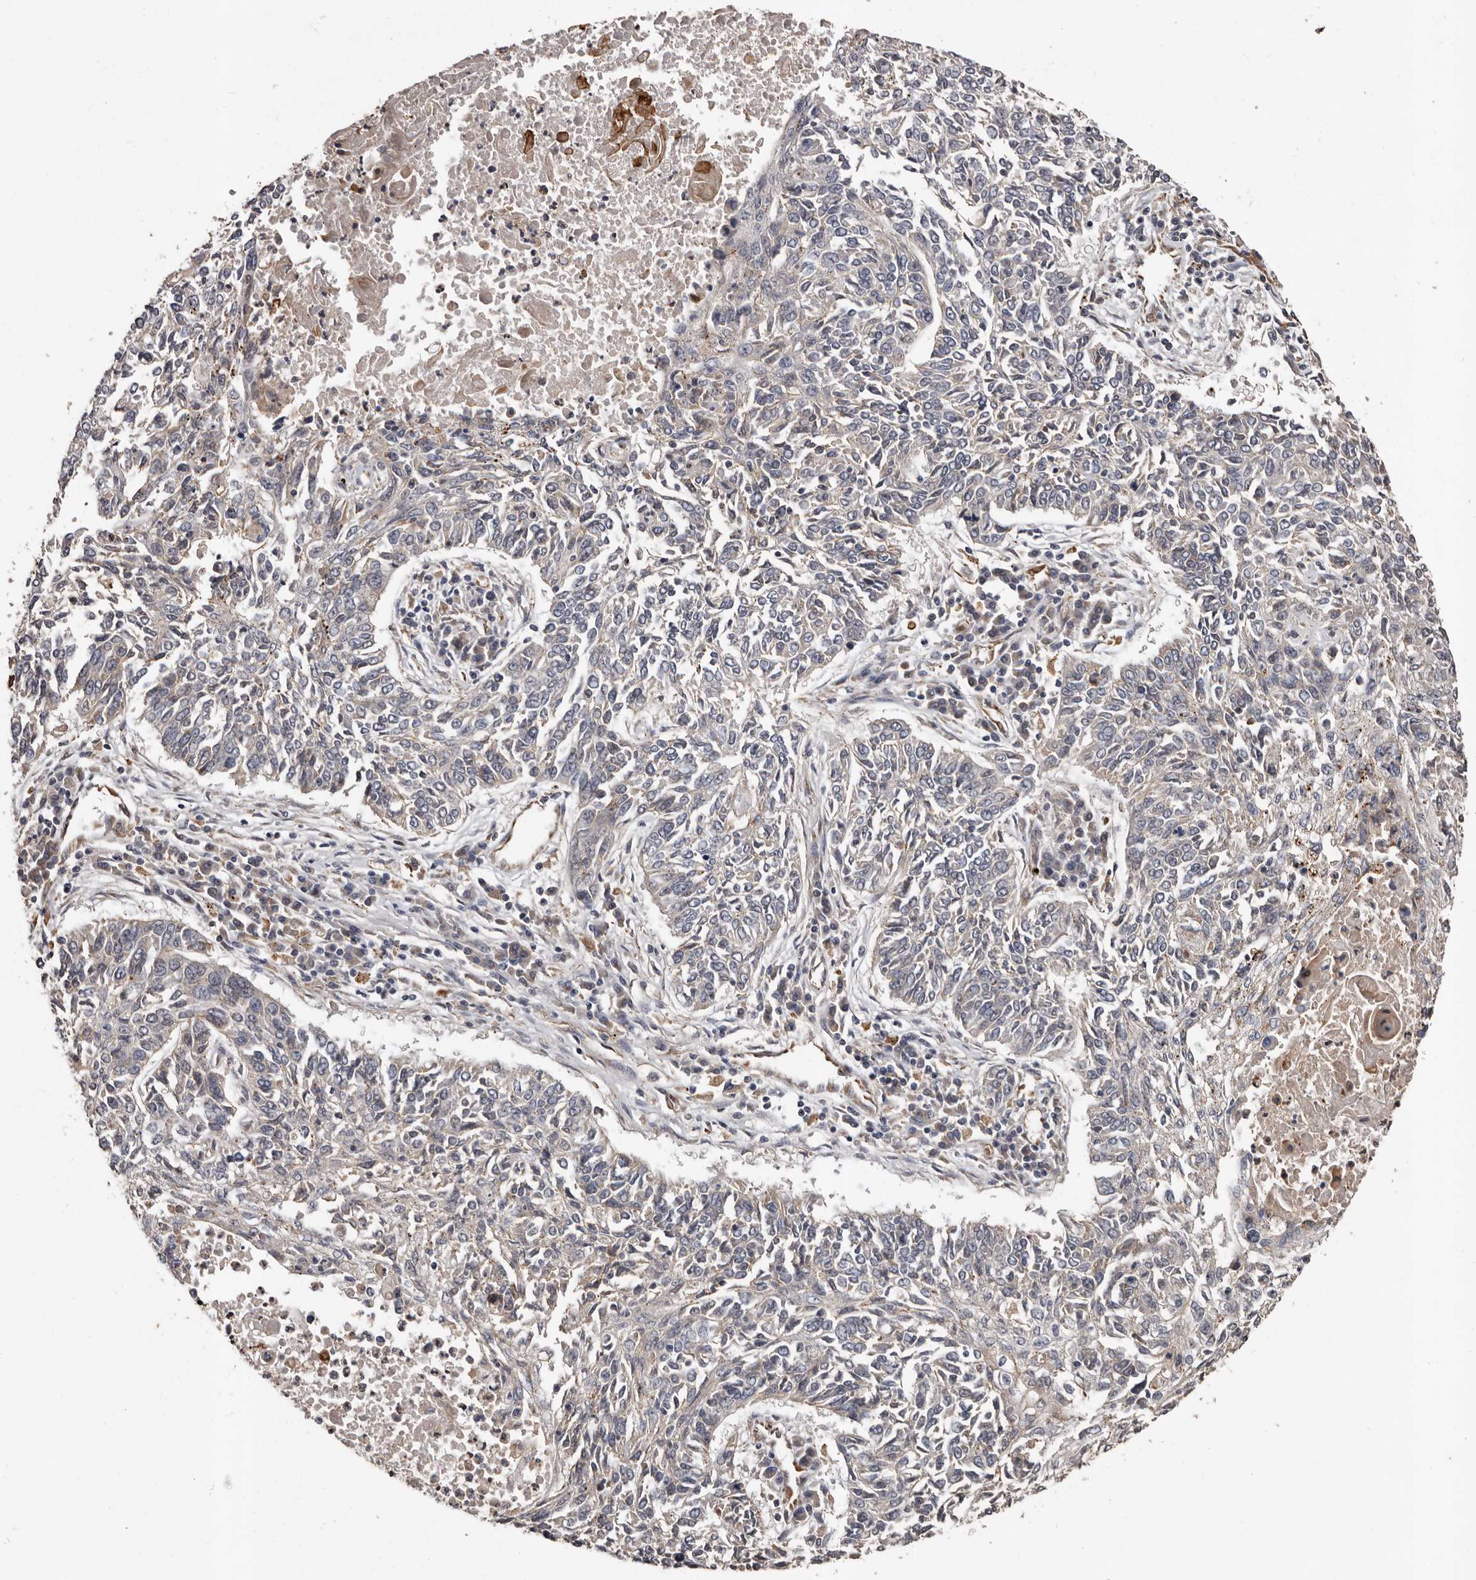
{"staining": {"intensity": "weak", "quantity": "<25%", "location": "cytoplasmic/membranous"}, "tissue": "lung cancer", "cell_type": "Tumor cells", "image_type": "cancer", "snomed": [{"axis": "morphology", "description": "Normal tissue, NOS"}, {"axis": "morphology", "description": "Squamous cell carcinoma, NOS"}, {"axis": "topography", "description": "Cartilage tissue"}, {"axis": "topography", "description": "Bronchus"}, {"axis": "topography", "description": "Lung"}], "caption": "High magnification brightfield microscopy of lung cancer stained with DAB (3,3'-diaminobenzidine) (brown) and counterstained with hematoxylin (blue): tumor cells show no significant positivity.", "gene": "BRAT1", "patient": {"sex": "female", "age": 49}}